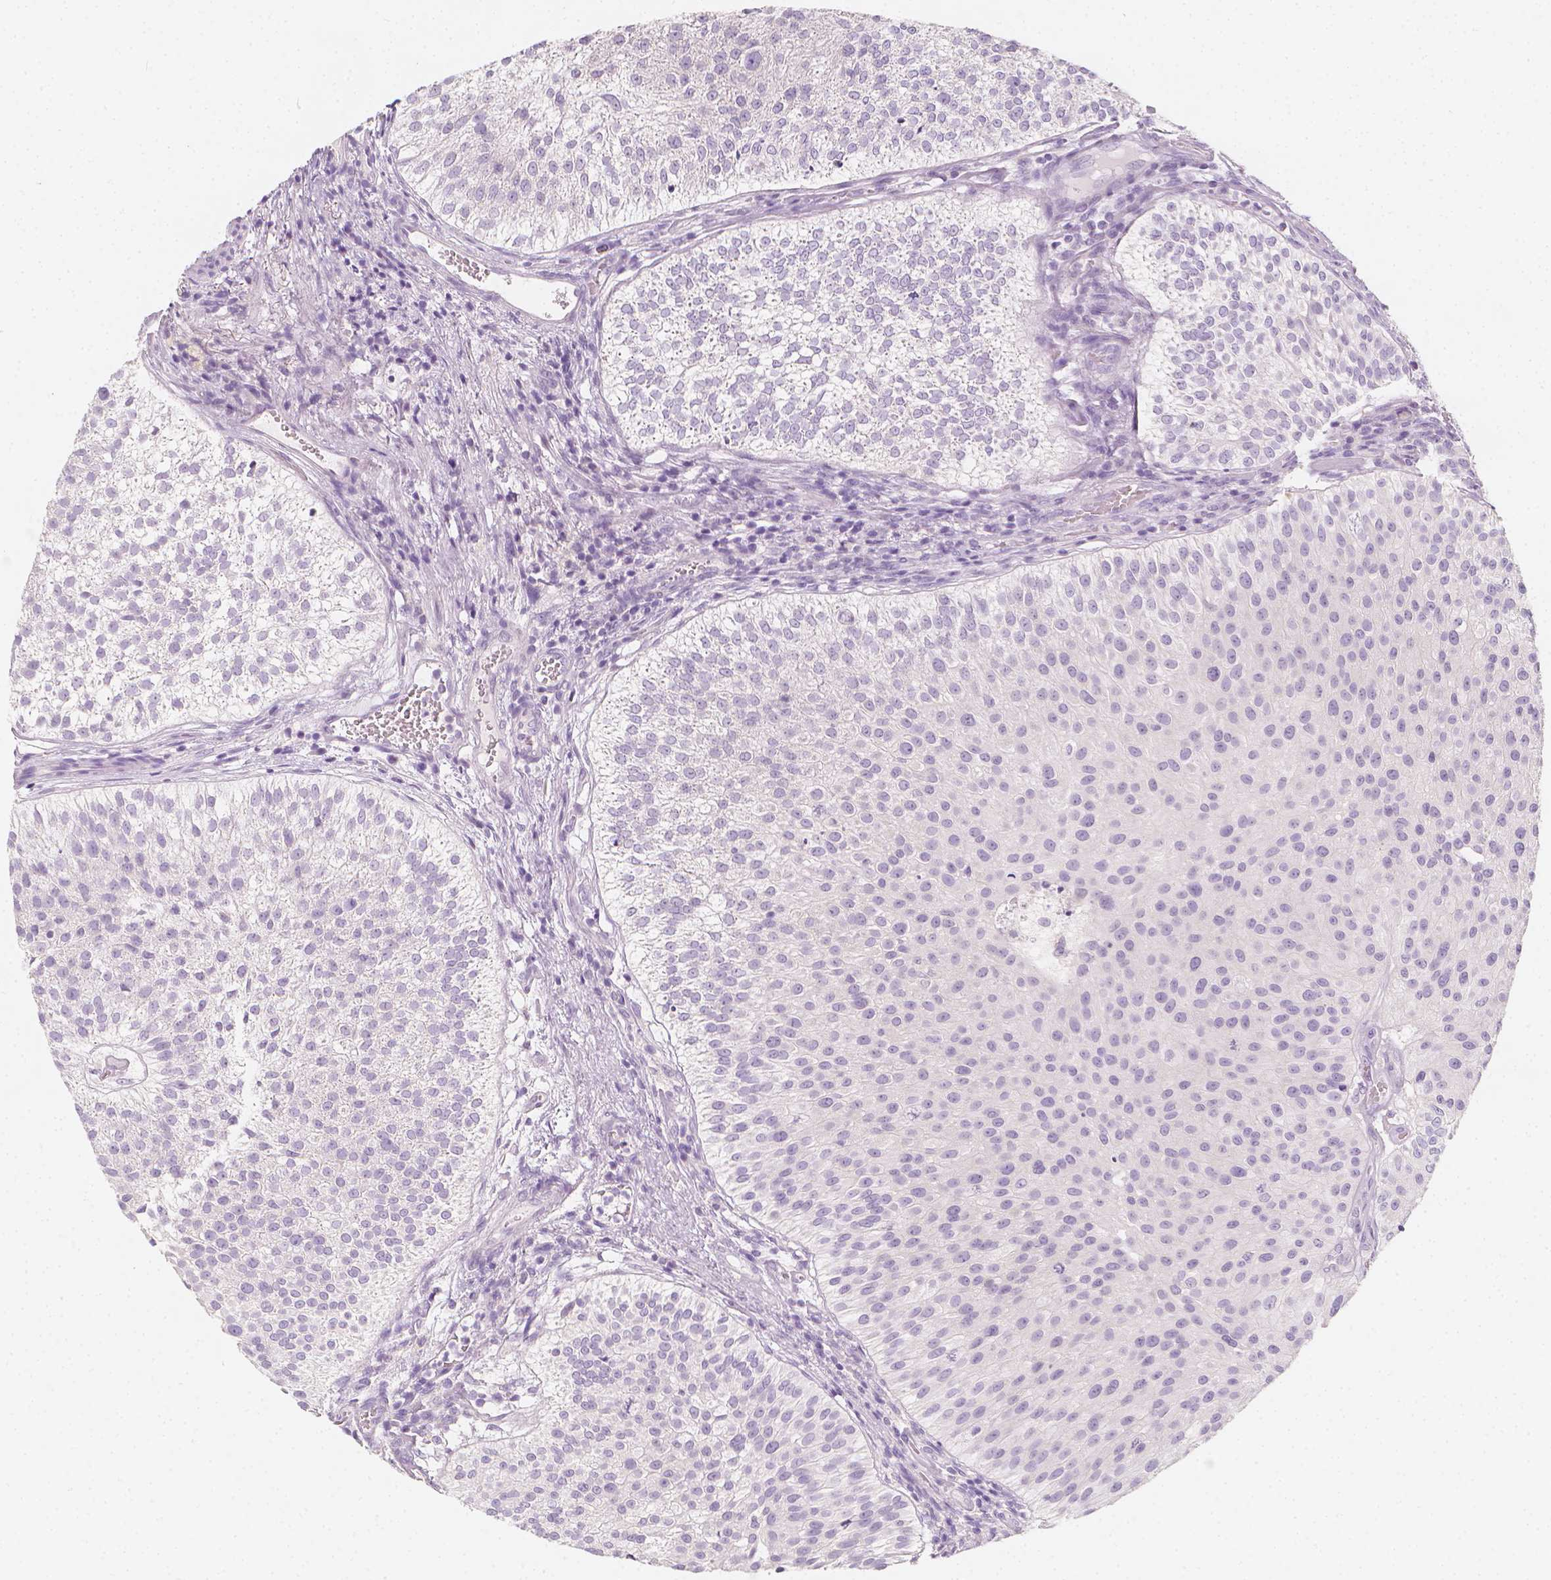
{"staining": {"intensity": "negative", "quantity": "none", "location": "none"}, "tissue": "urothelial cancer", "cell_type": "Tumor cells", "image_type": "cancer", "snomed": [{"axis": "morphology", "description": "Urothelial carcinoma, Low grade"}, {"axis": "topography", "description": "Urinary bladder"}], "caption": "Urothelial carcinoma (low-grade) stained for a protein using immunohistochemistry displays no staining tumor cells.", "gene": "RBFOX1", "patient": {"sex": "female", "age": 87}}